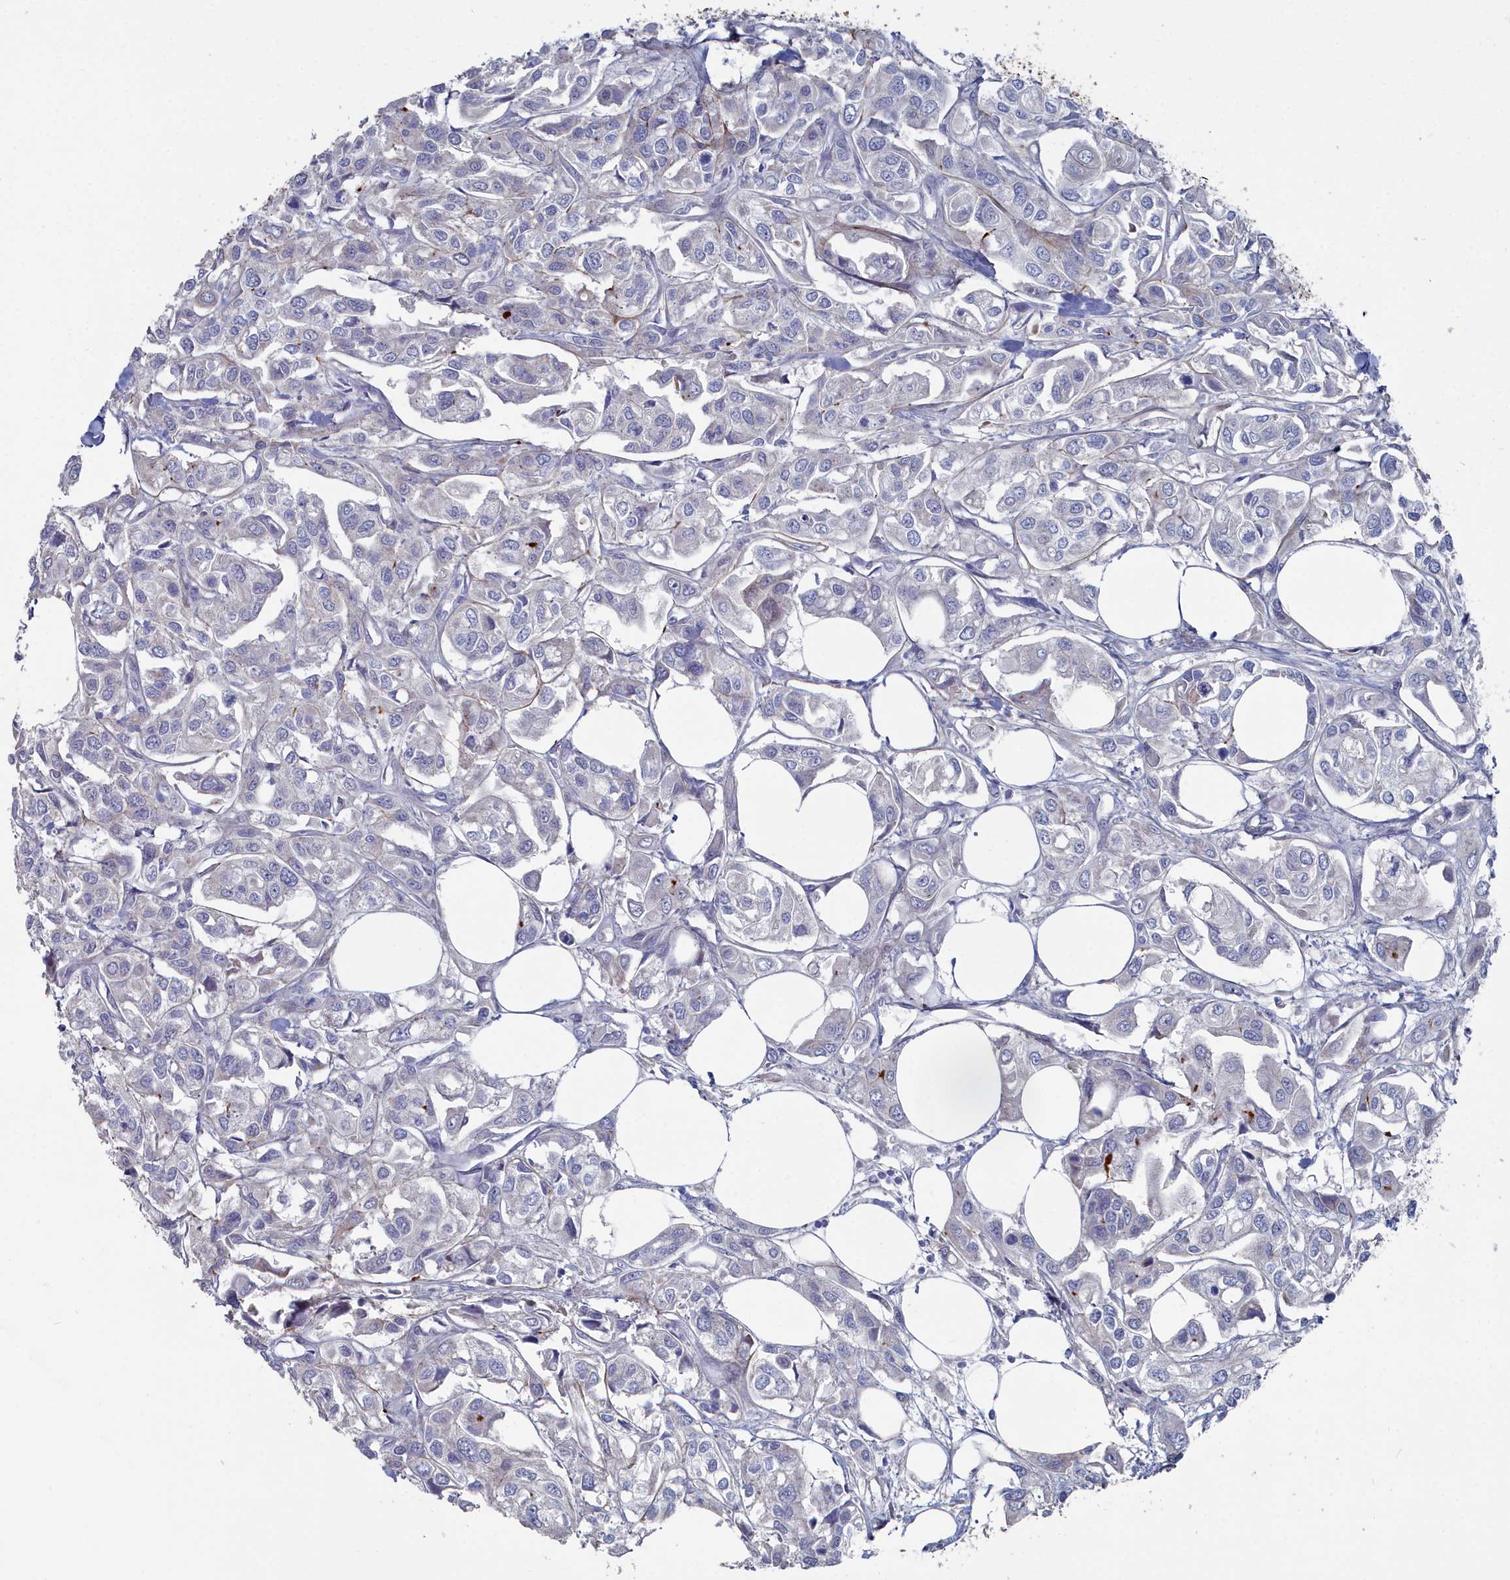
{"staining": {"intensity": "negative", "quantity": "none", "location": "none"}, "tissue": "urothelial cancer", "cell_type": "Tumor cells", "image_type": "cancer", "snomed": [{"axis": "morphology", "description": "Urothelial carcinoma, High grade"}, {"axis": "topography", "description": "Urinary bladder"}], "caption": "High magnification brightfield microscopy of high-grade urothelial carcinoma stained with DAB (brown) and counterstained with hematoxylin (blue): tumor cells show no significant positivity.", "gene": "SHISAL2A", "patient": {"sex": "male", "age": 67}}